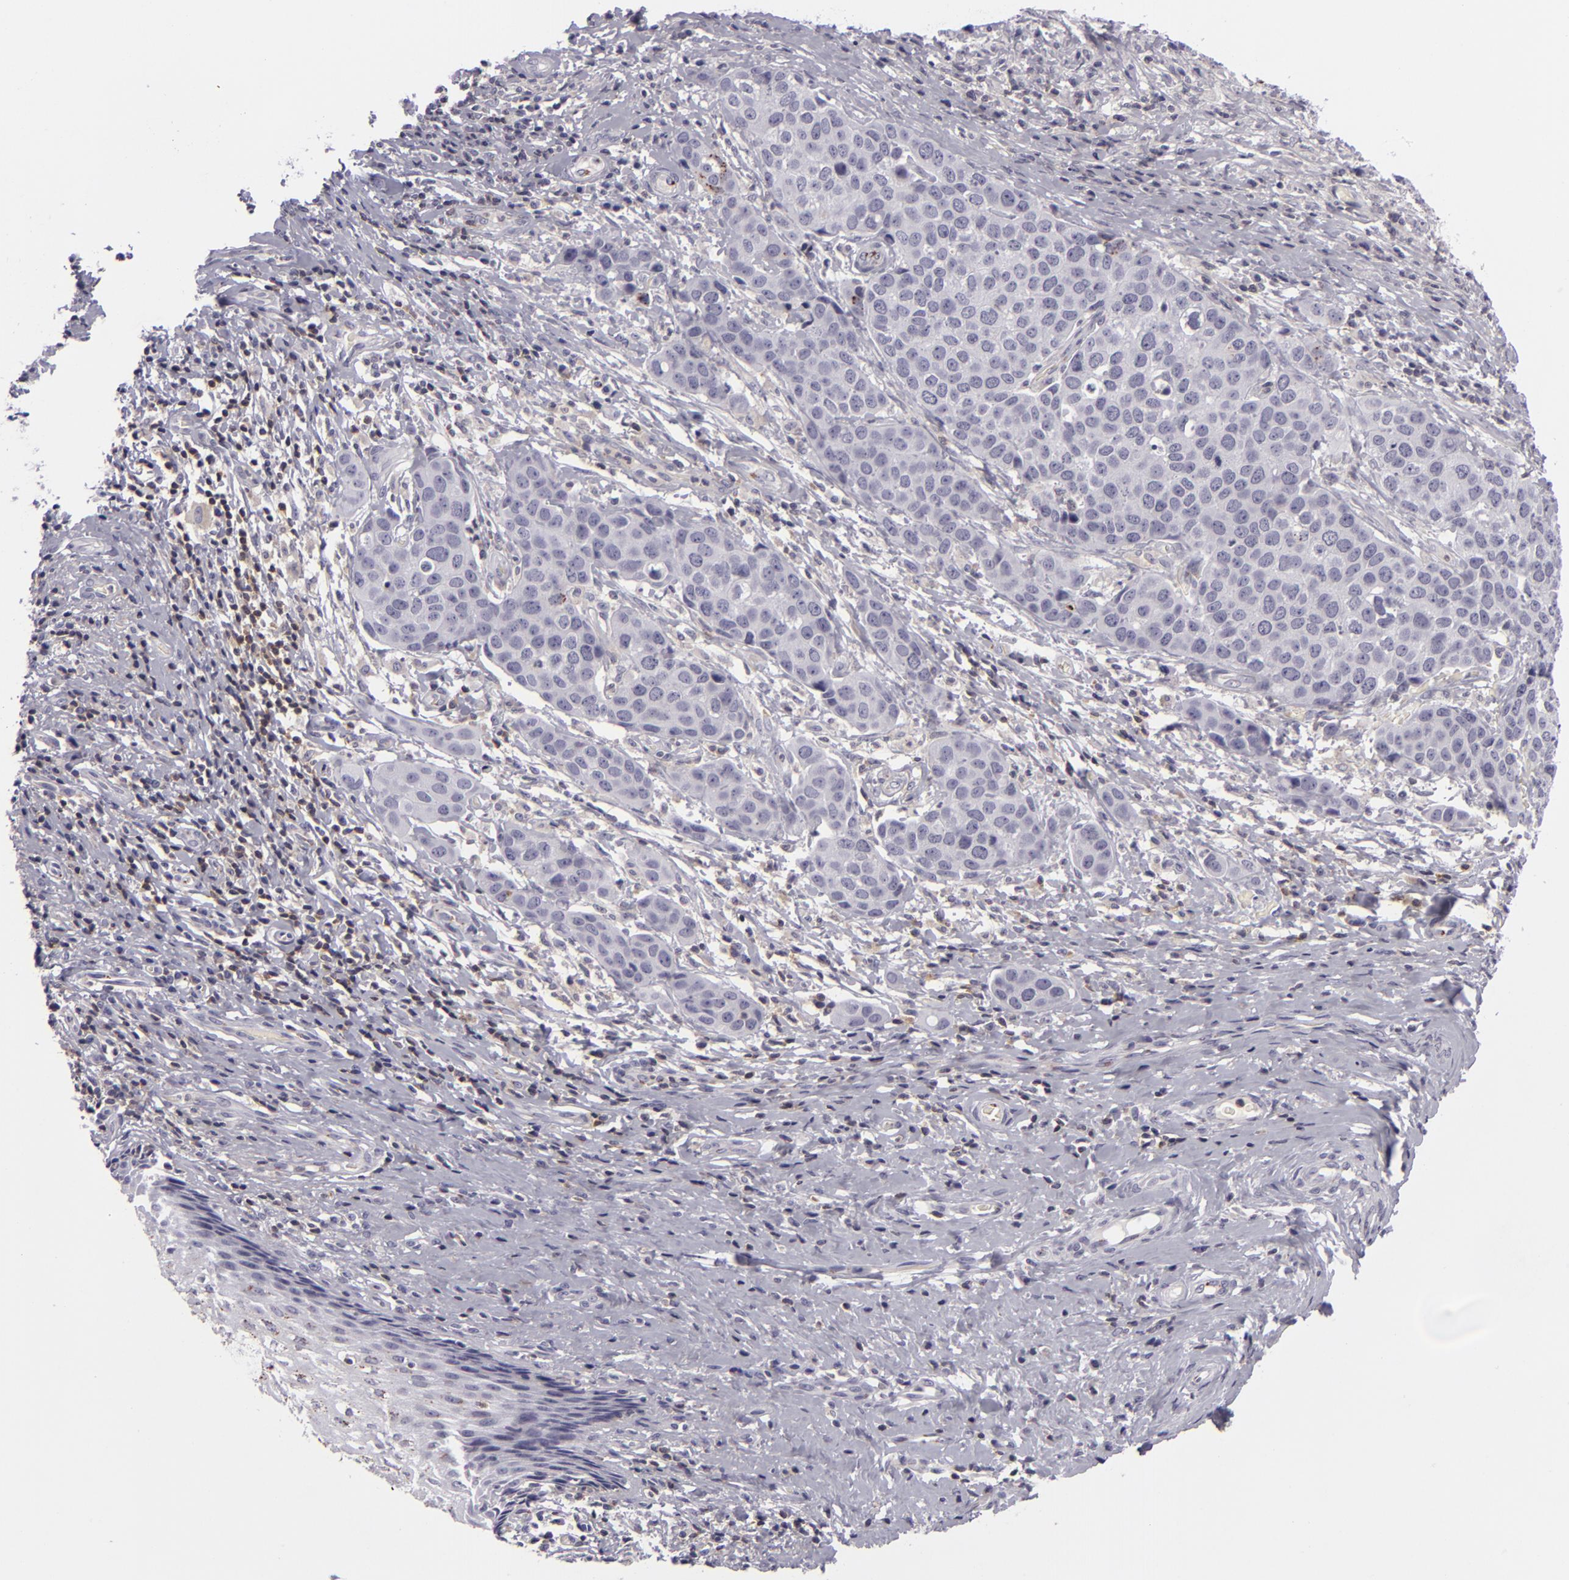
{"staining": {"intensity": "negative", "quantity": "none", "location": "none"}, "tissue": "cervical cancer", "cell_type": "Tumor cells", "image_type": "cancer", "snomed": [{"axis": "morphology", "description": "Squamous cell carcinoma, NOS"}, {"axis": "topography", "description": "Cervix"}], "caption": "IHC micrograph of neoplastic tissue: human cervical cancer stained with DAB demonstrates no significant protein expression in tumor cells.", "gene": "KCNAB2", "patient": {"sex": "female", "age": 54}}